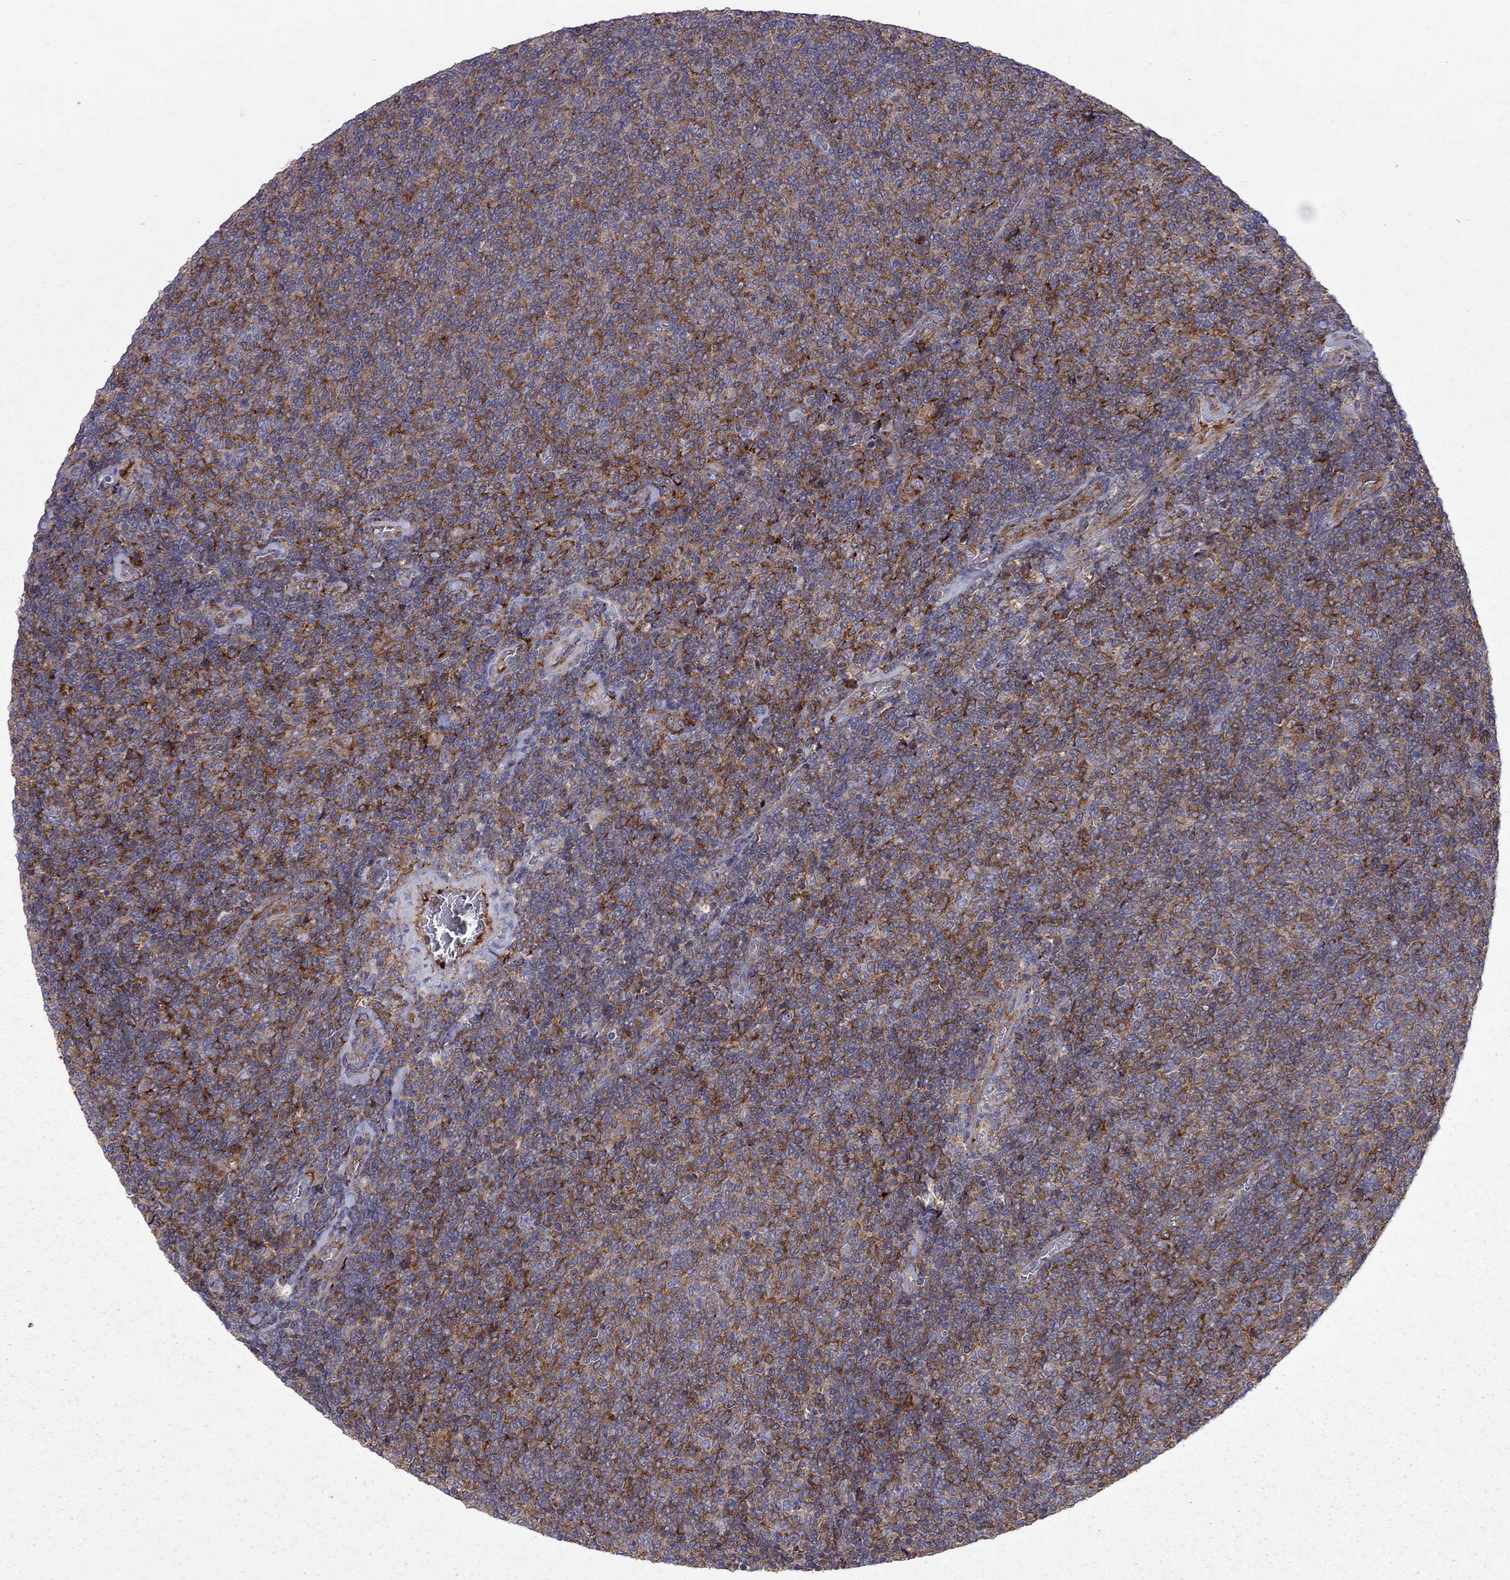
{"staining": {"intensity": "strong", "quantity": "25%-75%", "location": "cytoplasmic/membranous"}, "tissue": "lymphoma", "cell_type": "Tumor cells", "image_type": "cancer", "snomed": [{"axis": "morphology", "description": "Malignant lymphoma, non-Hodgkin's type, Low grade"}, {"axis": "topography", "description": "Lymph node"}], "caption": "This is an image of IHC staining of lymphoma, which shows strong positivity in the cytoplasmic/membranous of tumor cells.", "gene": "EIF4E3", "patient": {"sex": "male", "age": 52}}